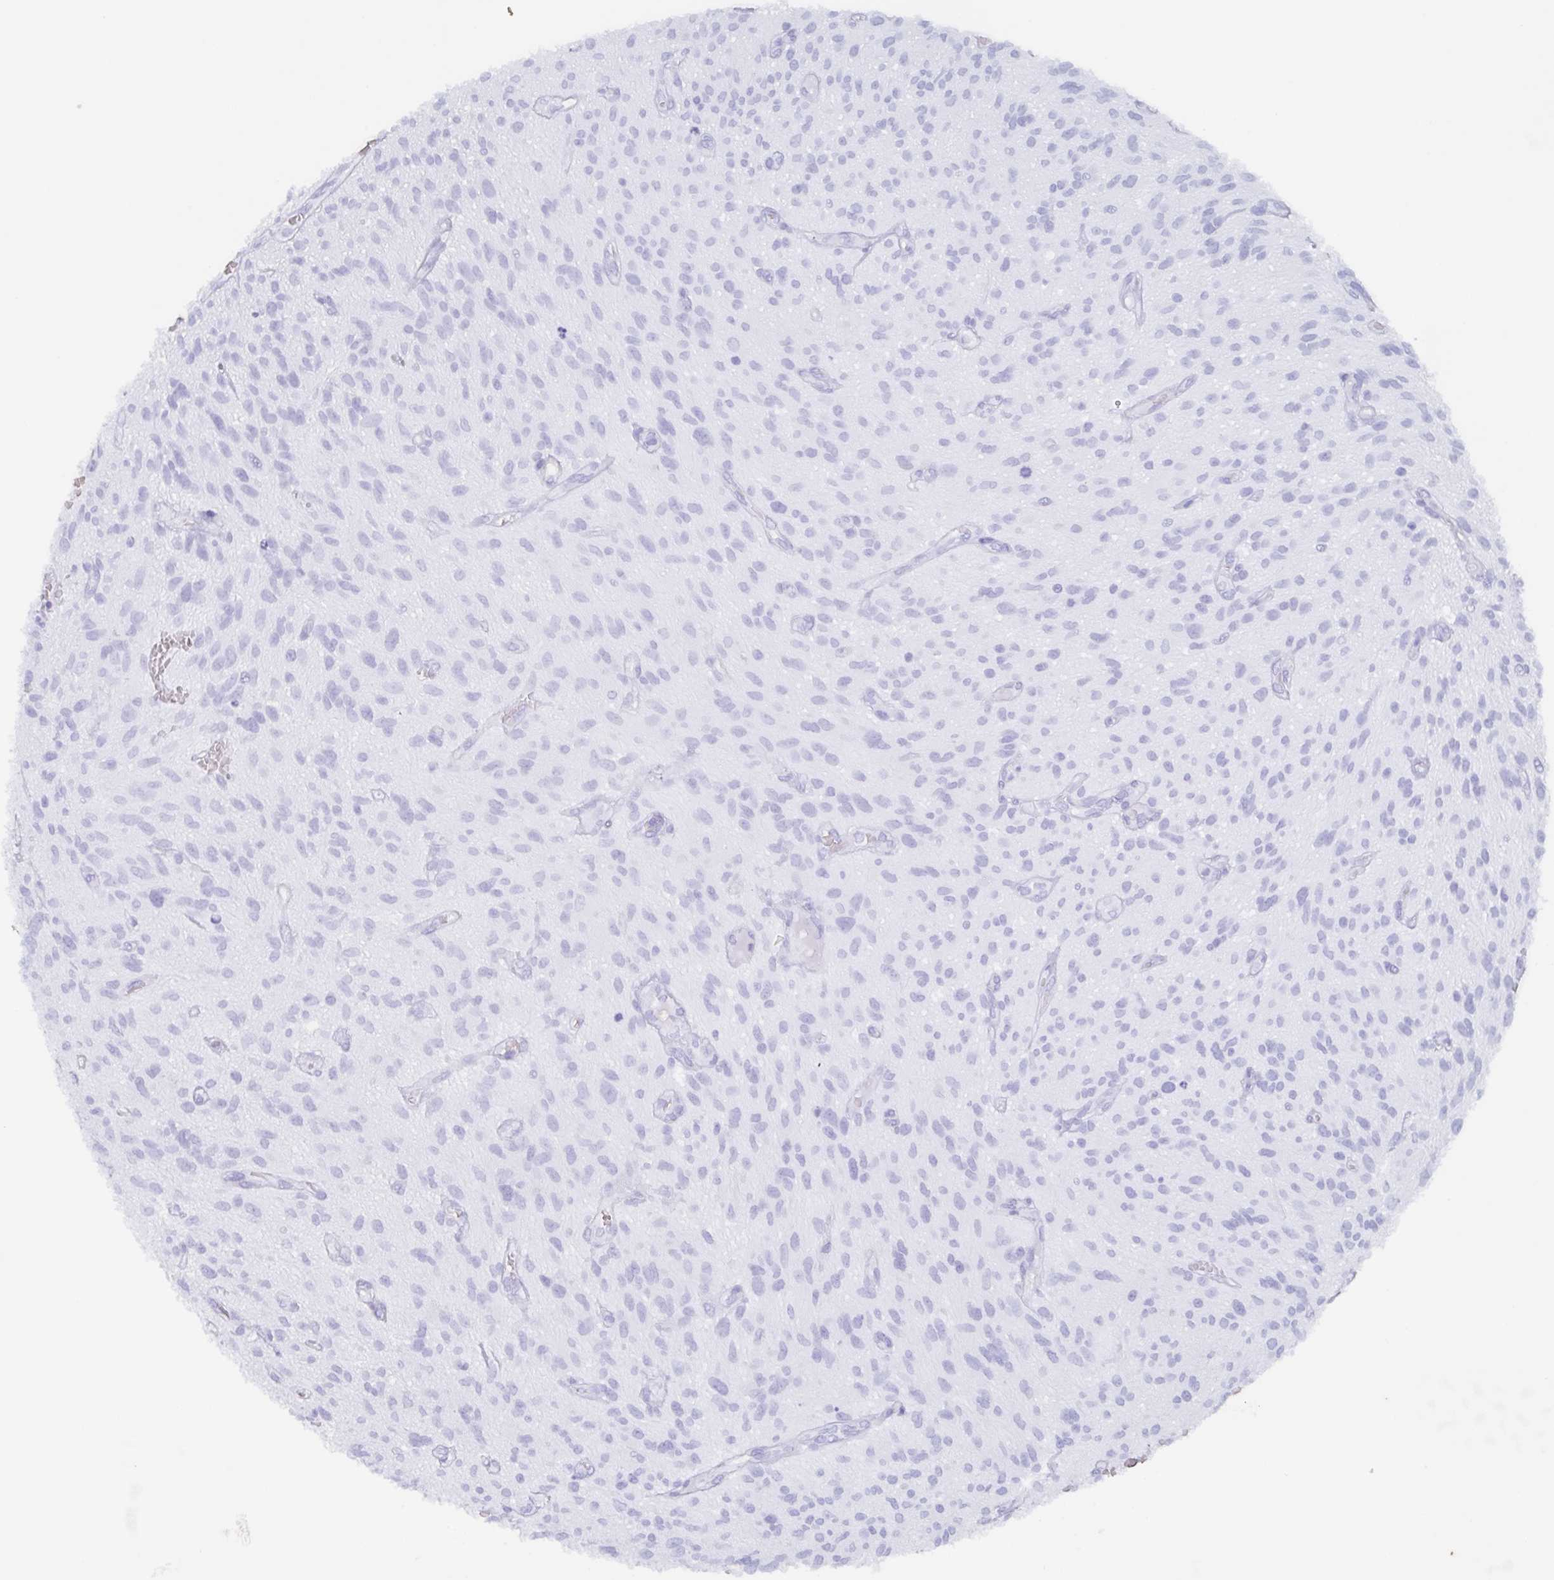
{"staining": {"intensity": "negative", "quantity": "none", "location": "none"}, "tissue": "glioma", "cell_type": "Tumor cells", "image_type": "cancer", "snomed": [{"axis": "morphology", "description": "Glioma, malignant, High grade"}, {"axis": "topography", "description": "Brain"}], "caption": "An immunohistochemistry (IHC) image of glioma is shown. There is no staining in tumor cells of glioma.", "gene": "AGFG2", "patient": {"sex": "male", "age": 75}}